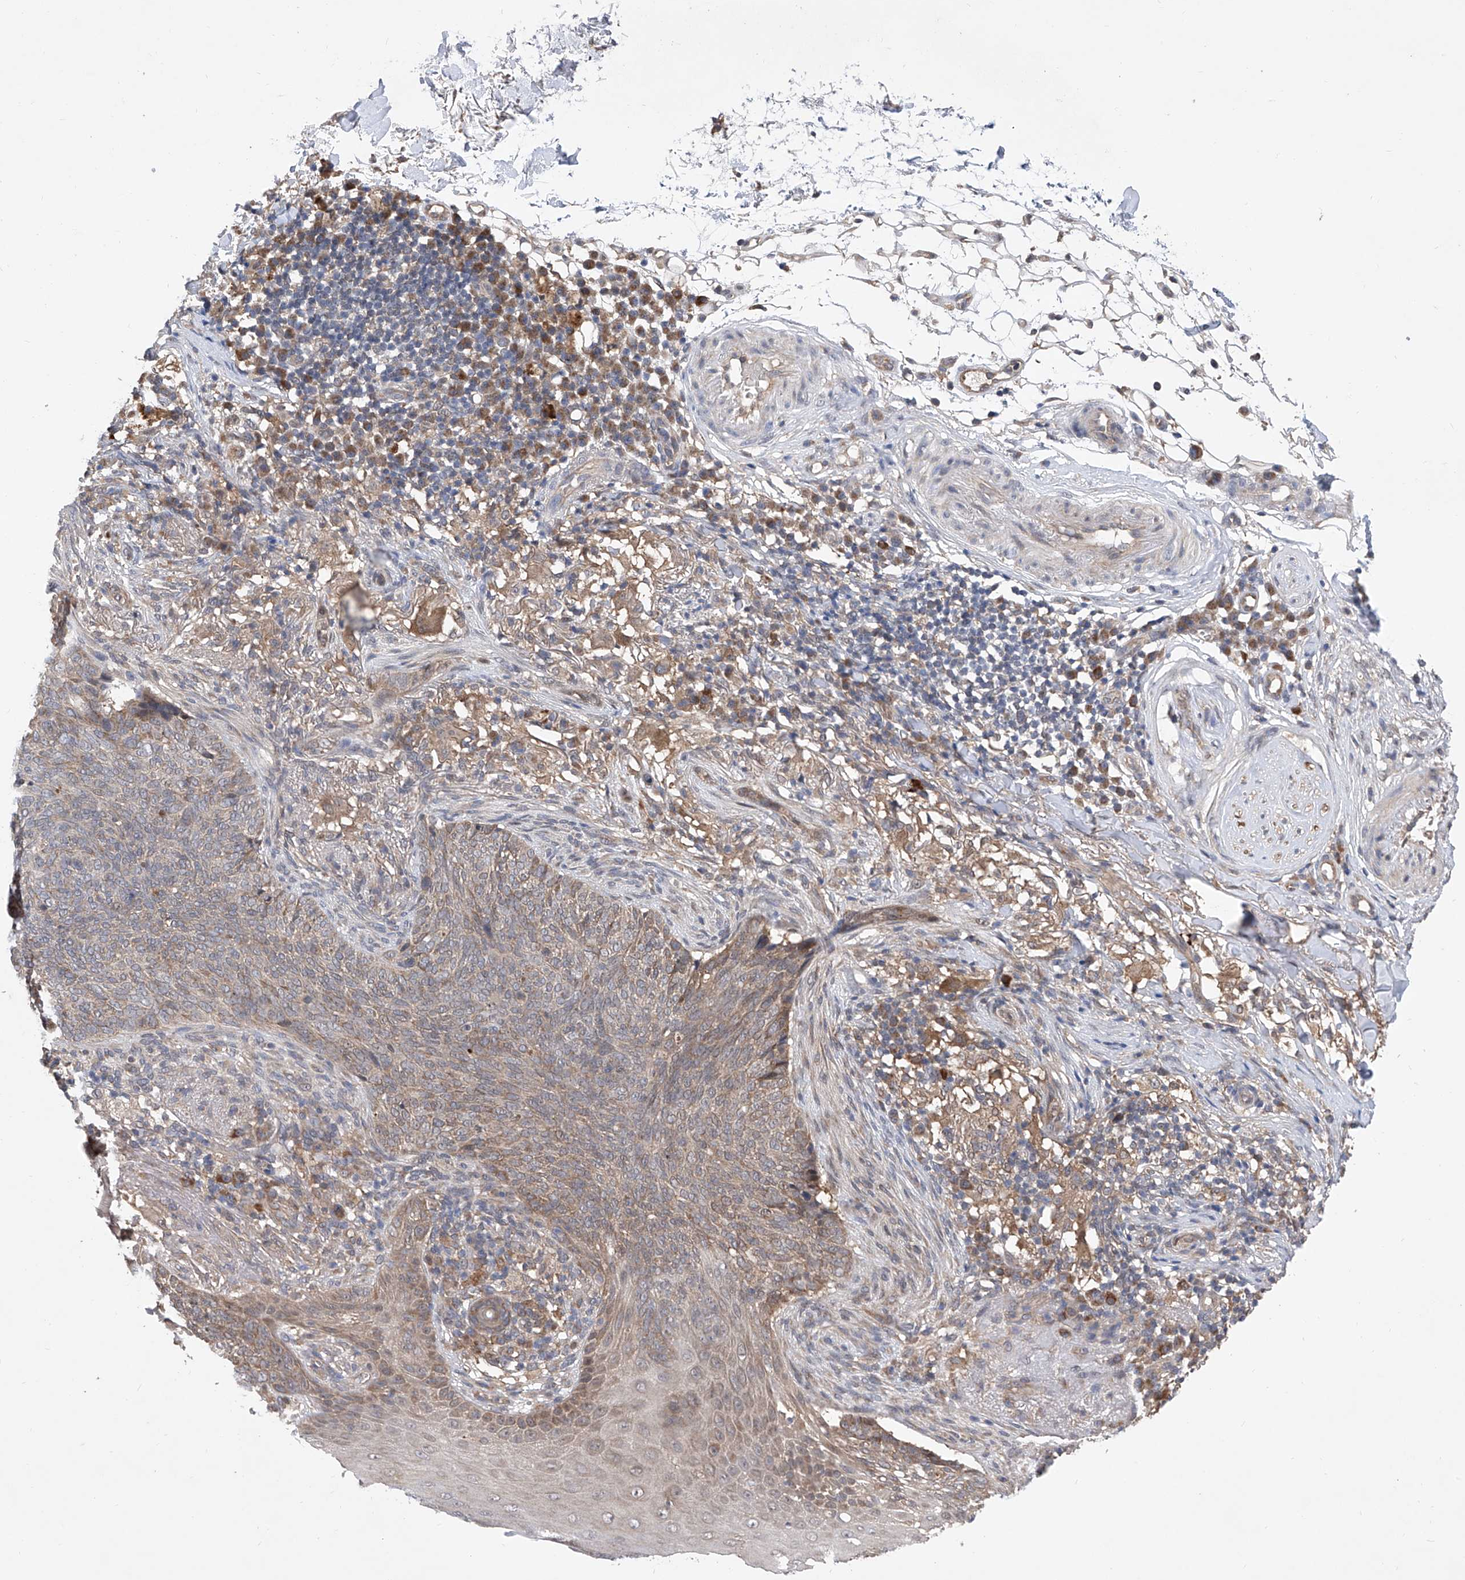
{"staining": {"intensity": "weak", "quantity": "<25%", "location": "cytoplasmic/membranous"}, "tissue": "skin cancer", "cell_type": "Tumor cells", "image_type": "cancer", "snomed": [{"axis": "morphology", "description": "Basal cell carcinoma"}, {"axis": "topography", "description": "Skin"}], "caption": "Protein analysis of skin cancer reveals no significant positivity in tumor cells.", "gene": "USP45", "patient": {"sex": "male", "age": 85}}